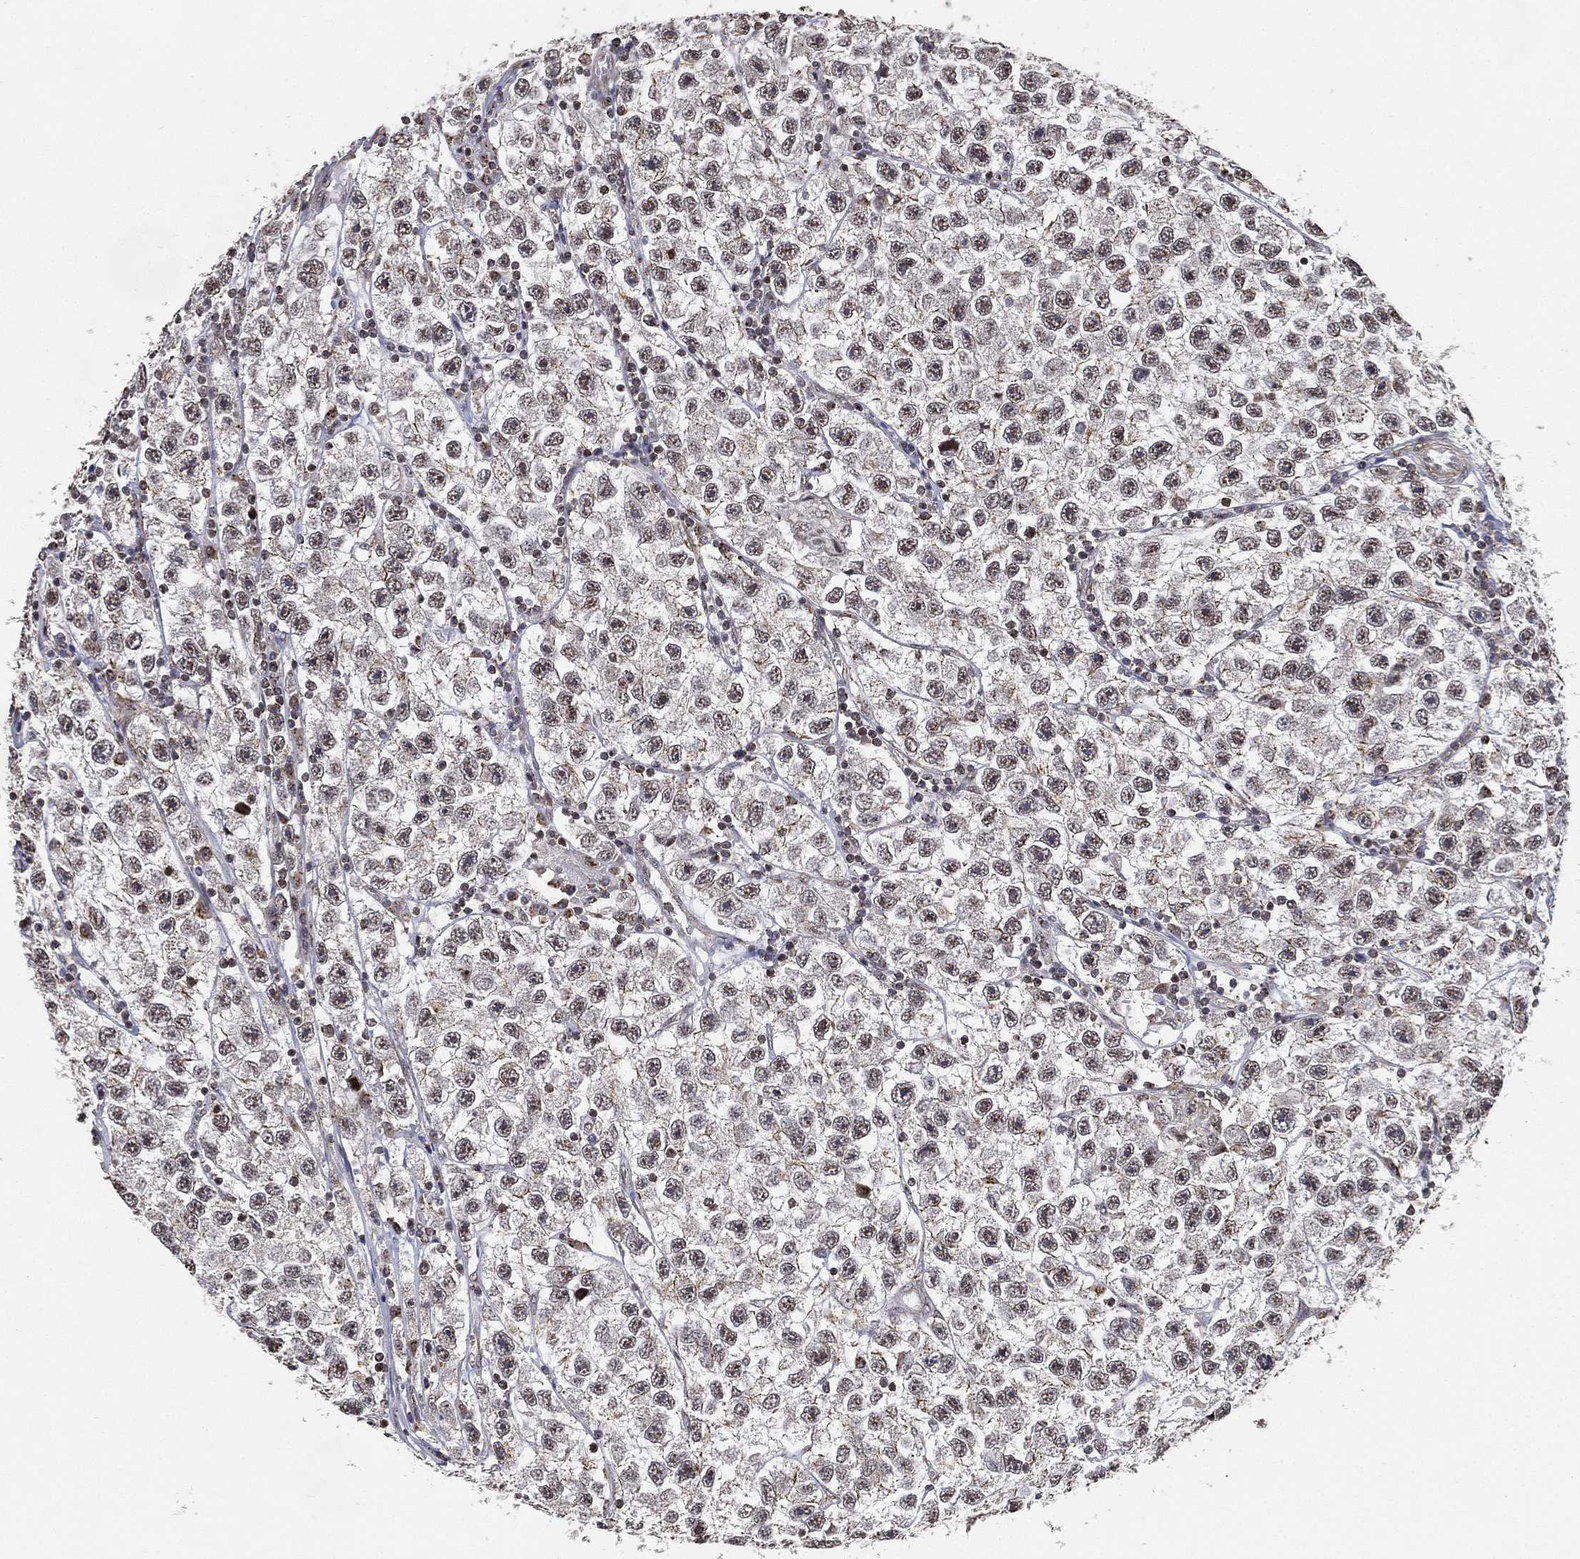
{"staining": {"intensity": "weak", "quantity": ">75%", "location": "nuclear"}, "tissue": "testis cancer", "cell_type": "Tumor cells", "image_type": "cancer", "snomed": [{"axis": "morphology", "description": "Seminoma, NOS"}, {"axis": "topography", "description": "Testis"}], "caption": "Testis cancer (seminoma) stained with DAB IHC displays low levels of weak nuclear positivity in approximately >75% of tumor cells.", "gene": "RSRC2", "patient": {"sex": "male", "age": 26}}